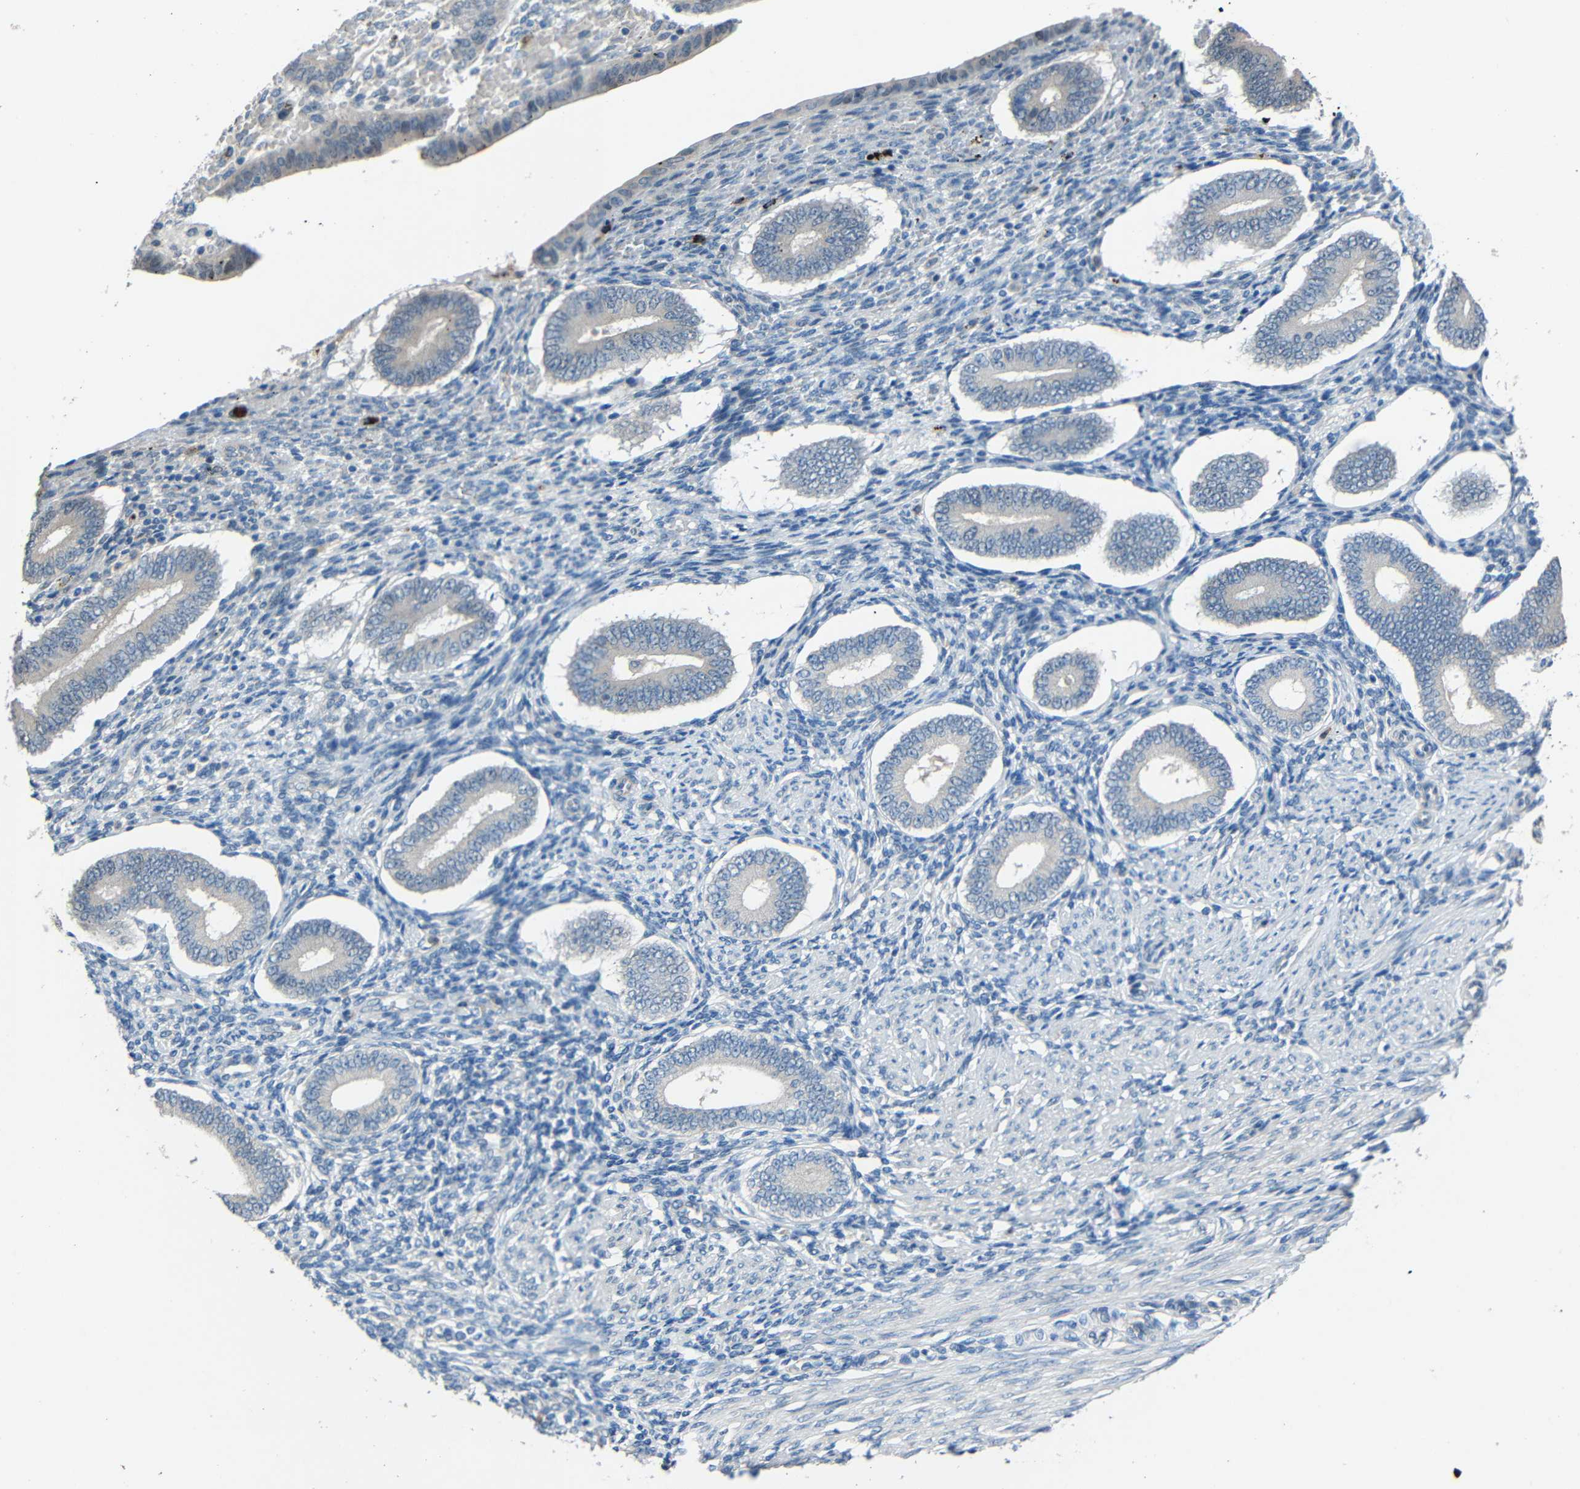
{"staining": {"intensity": "negative", "quantity": "none", "location": "none"}, "tissue": "endometrium", "cell_type": "Cells in endometrial stroma", "image_type": "normal", "snomed": [{"axis": "morphology", "description": "Normal tissue, NOS"}, {"axis": "topography", "description": "Endometrium"}], "caption": "Normal endometrium was stained to show a protein in brown. There is no significant expression in cells in endometrial stroma. Nuclei are stained in blue.", "gene": "STBD1", "patient": {"sex": "female", "age": 42}}